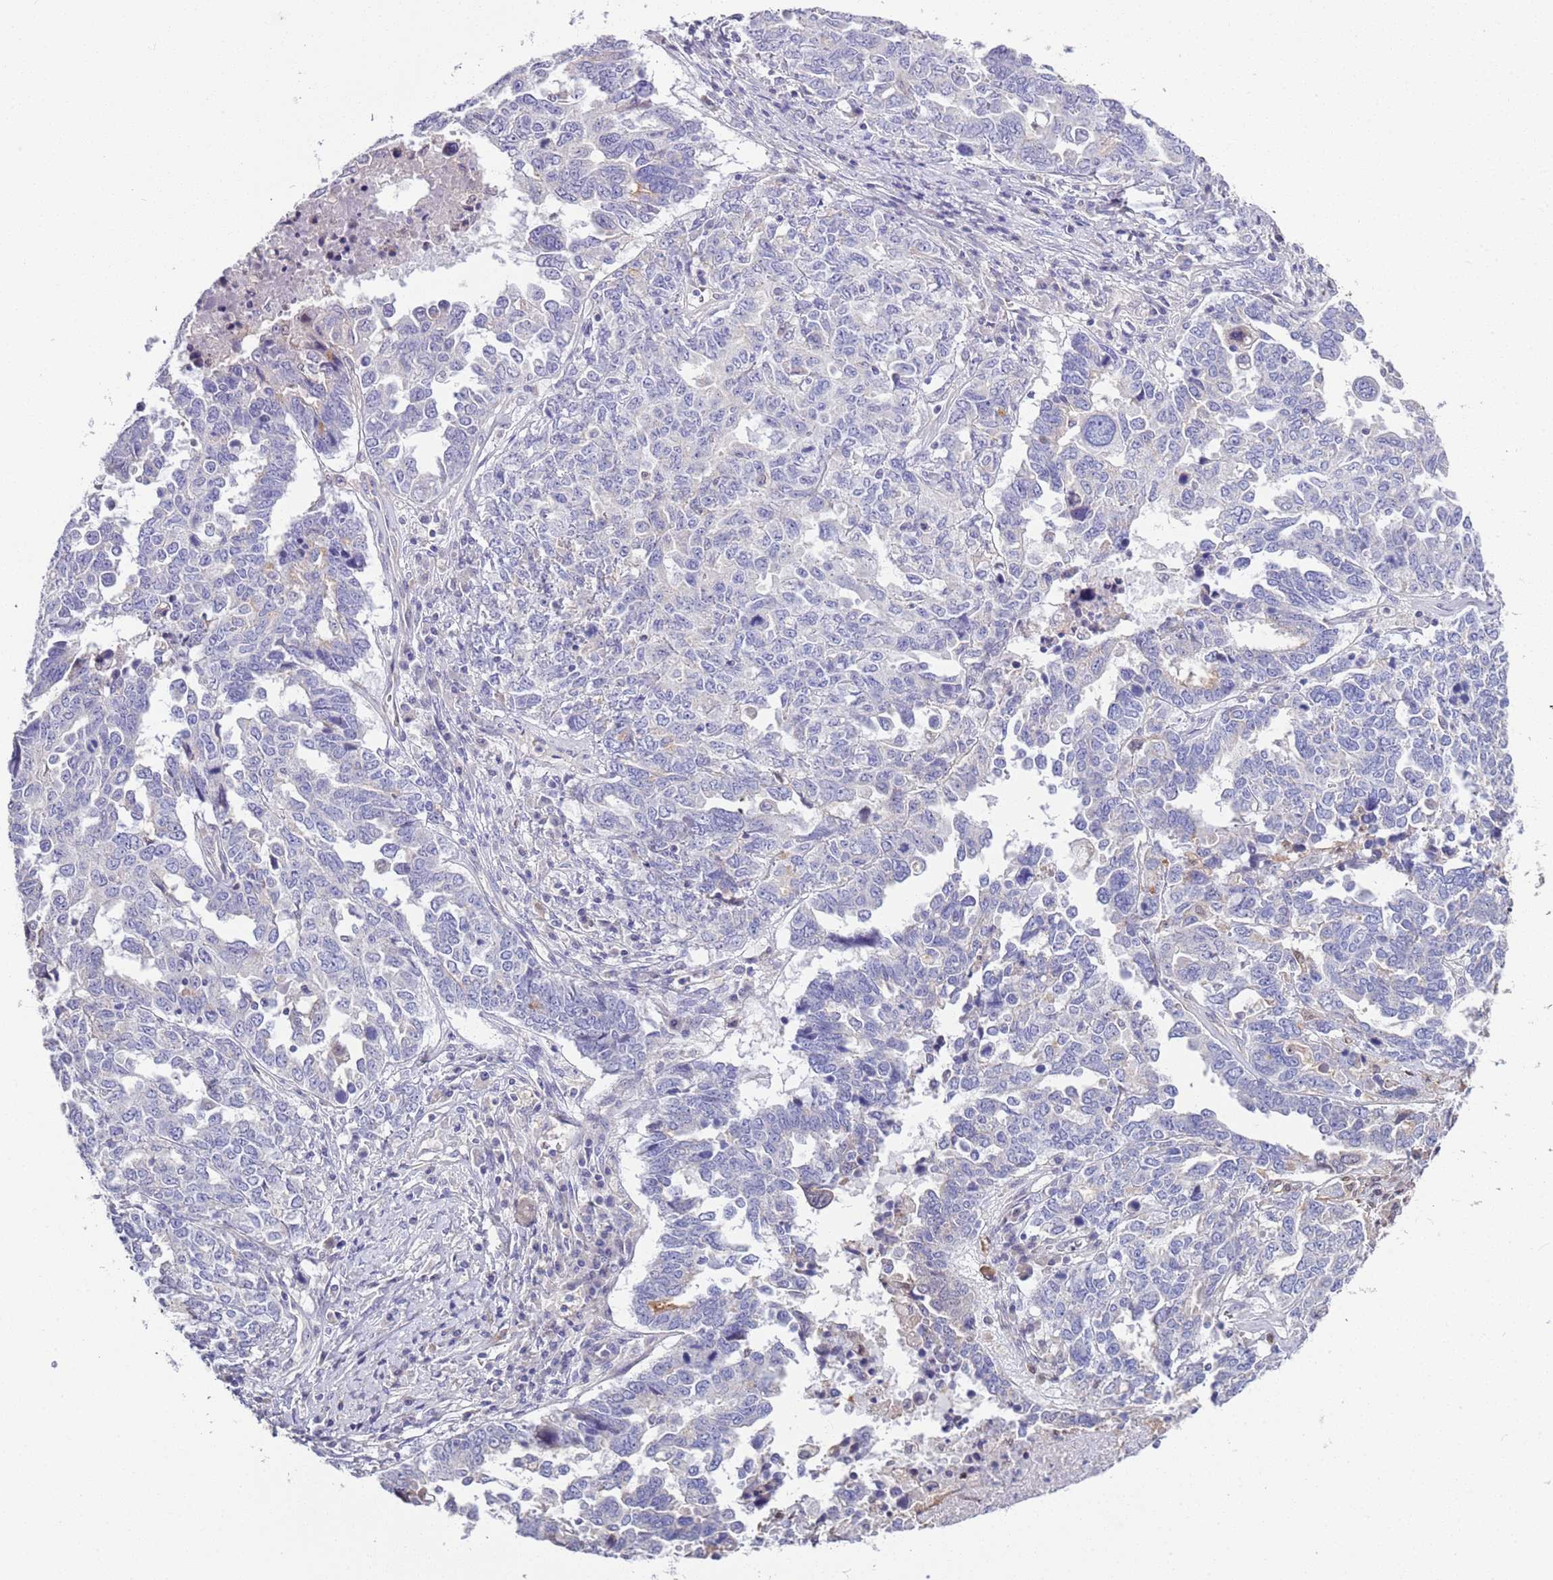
{"staining": {"intensity": "negative", "quantity": "none", "location": "none"}, "tissue": "ovarian cancer", "cell_type": "Tumor cells", "image_type": "cancer", "snomed": [{"axis": "morphology", "description": "Carcinoma, endometroid"}, {"axis": "topography", "description": "Ovary"}], "caption": "Immunohistochemistry (IHC) of human ovarian cancer (endometroid carcinoma) shows no positivity in tumor cells.", "gene": "BRMS1L", "patient": {"sex": "female", "age": 62}}